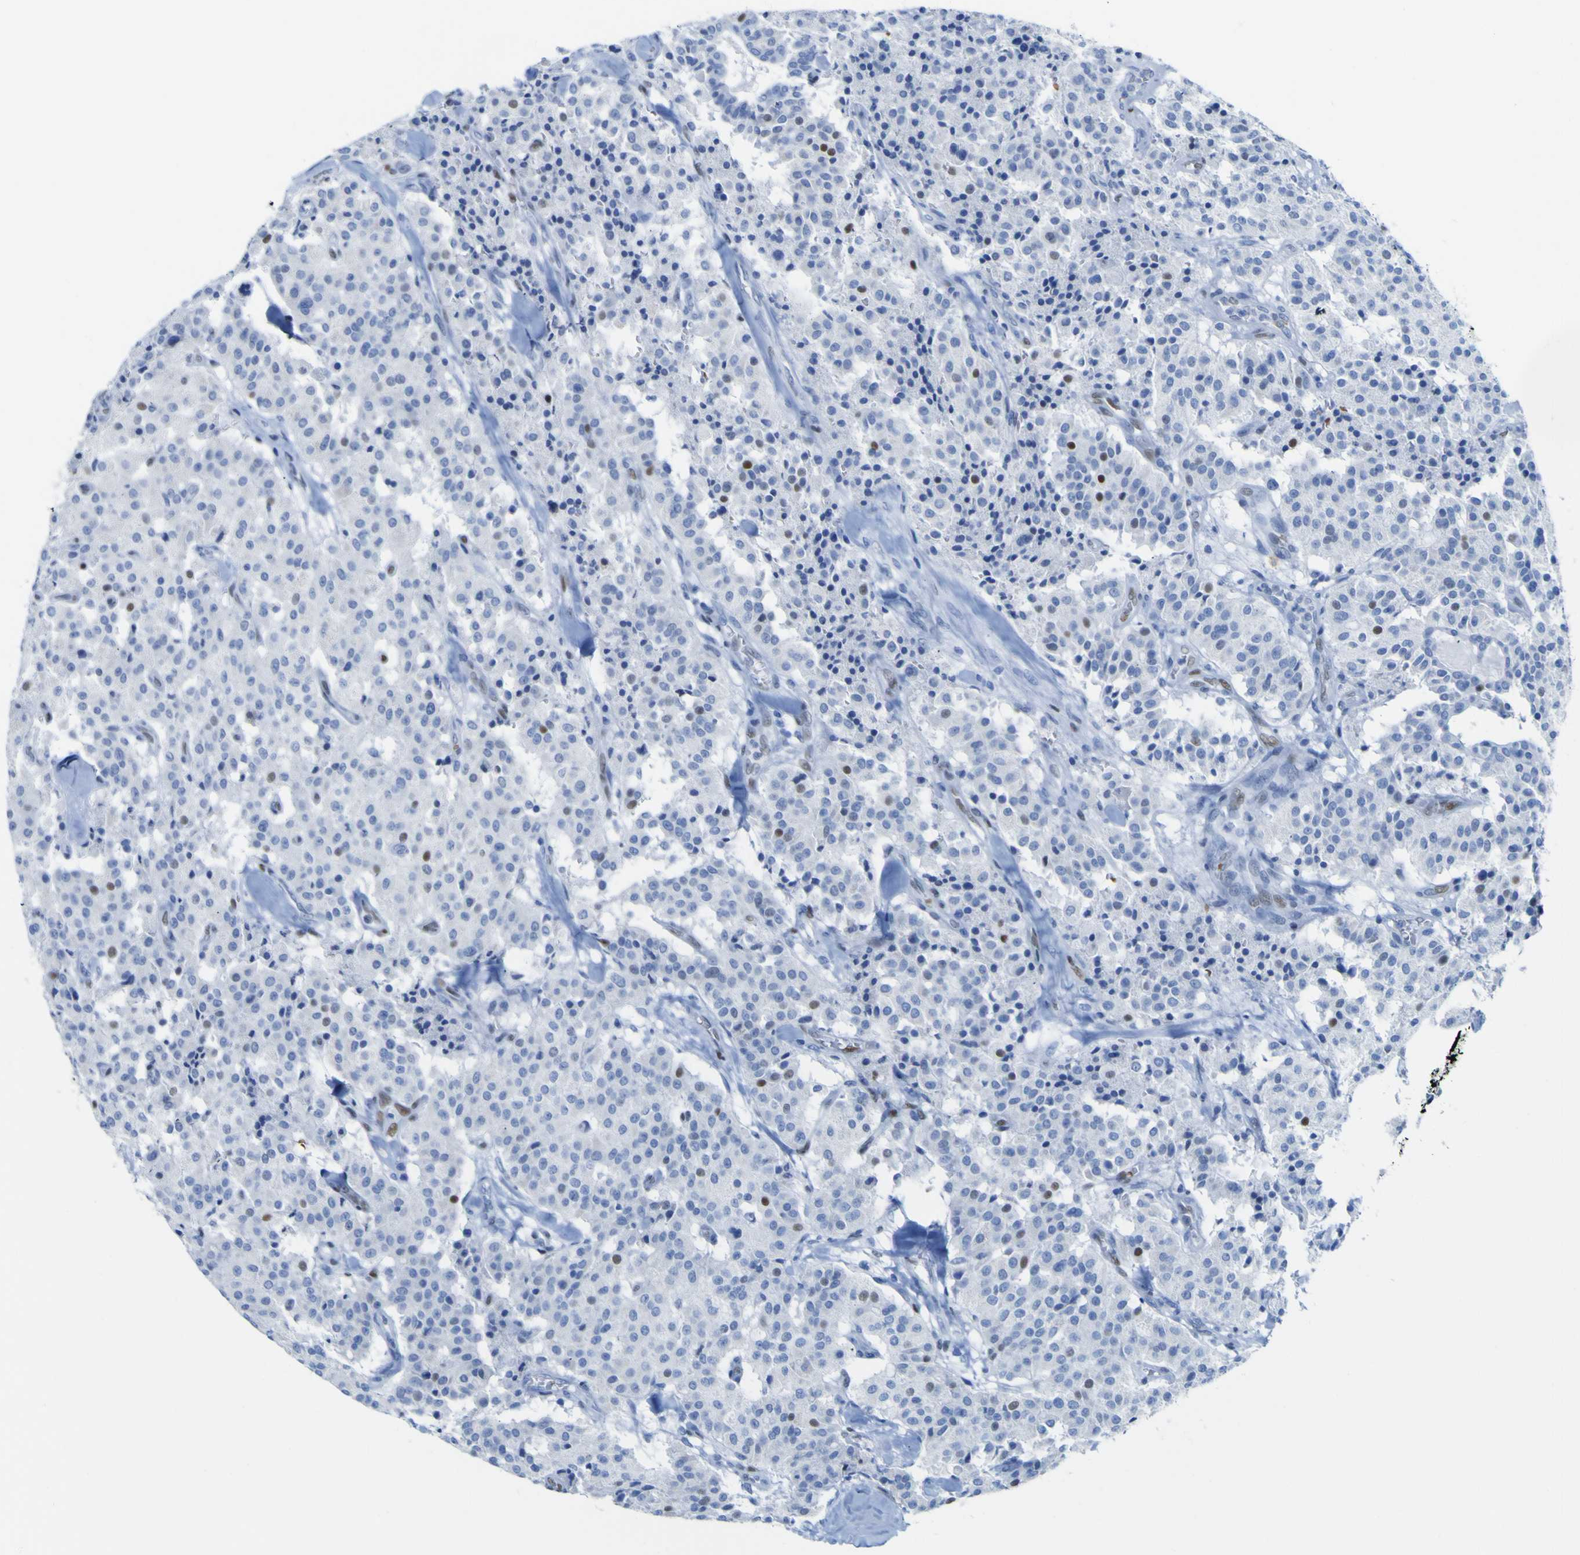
{"staining": {"intensity": "moderate", "quantity": "<25%", "location": "nuclear"}, "tissue": "carcinoid", "cell_type": "Tumor cells", "image_type": "cancer", "snomed": [{"axis": "morphology", "description": "Carcinoid, malignant, NOS"}, {"axis": "topography", "description": "Lung"}], "caption": "Protein positivity by immunohistochemistry demonstrates moderate nuclear expression in approximately <25% of tumor cells in carcinoid.", "gene": "DACH1", "patient": {"sex": "male", "age": 30}}